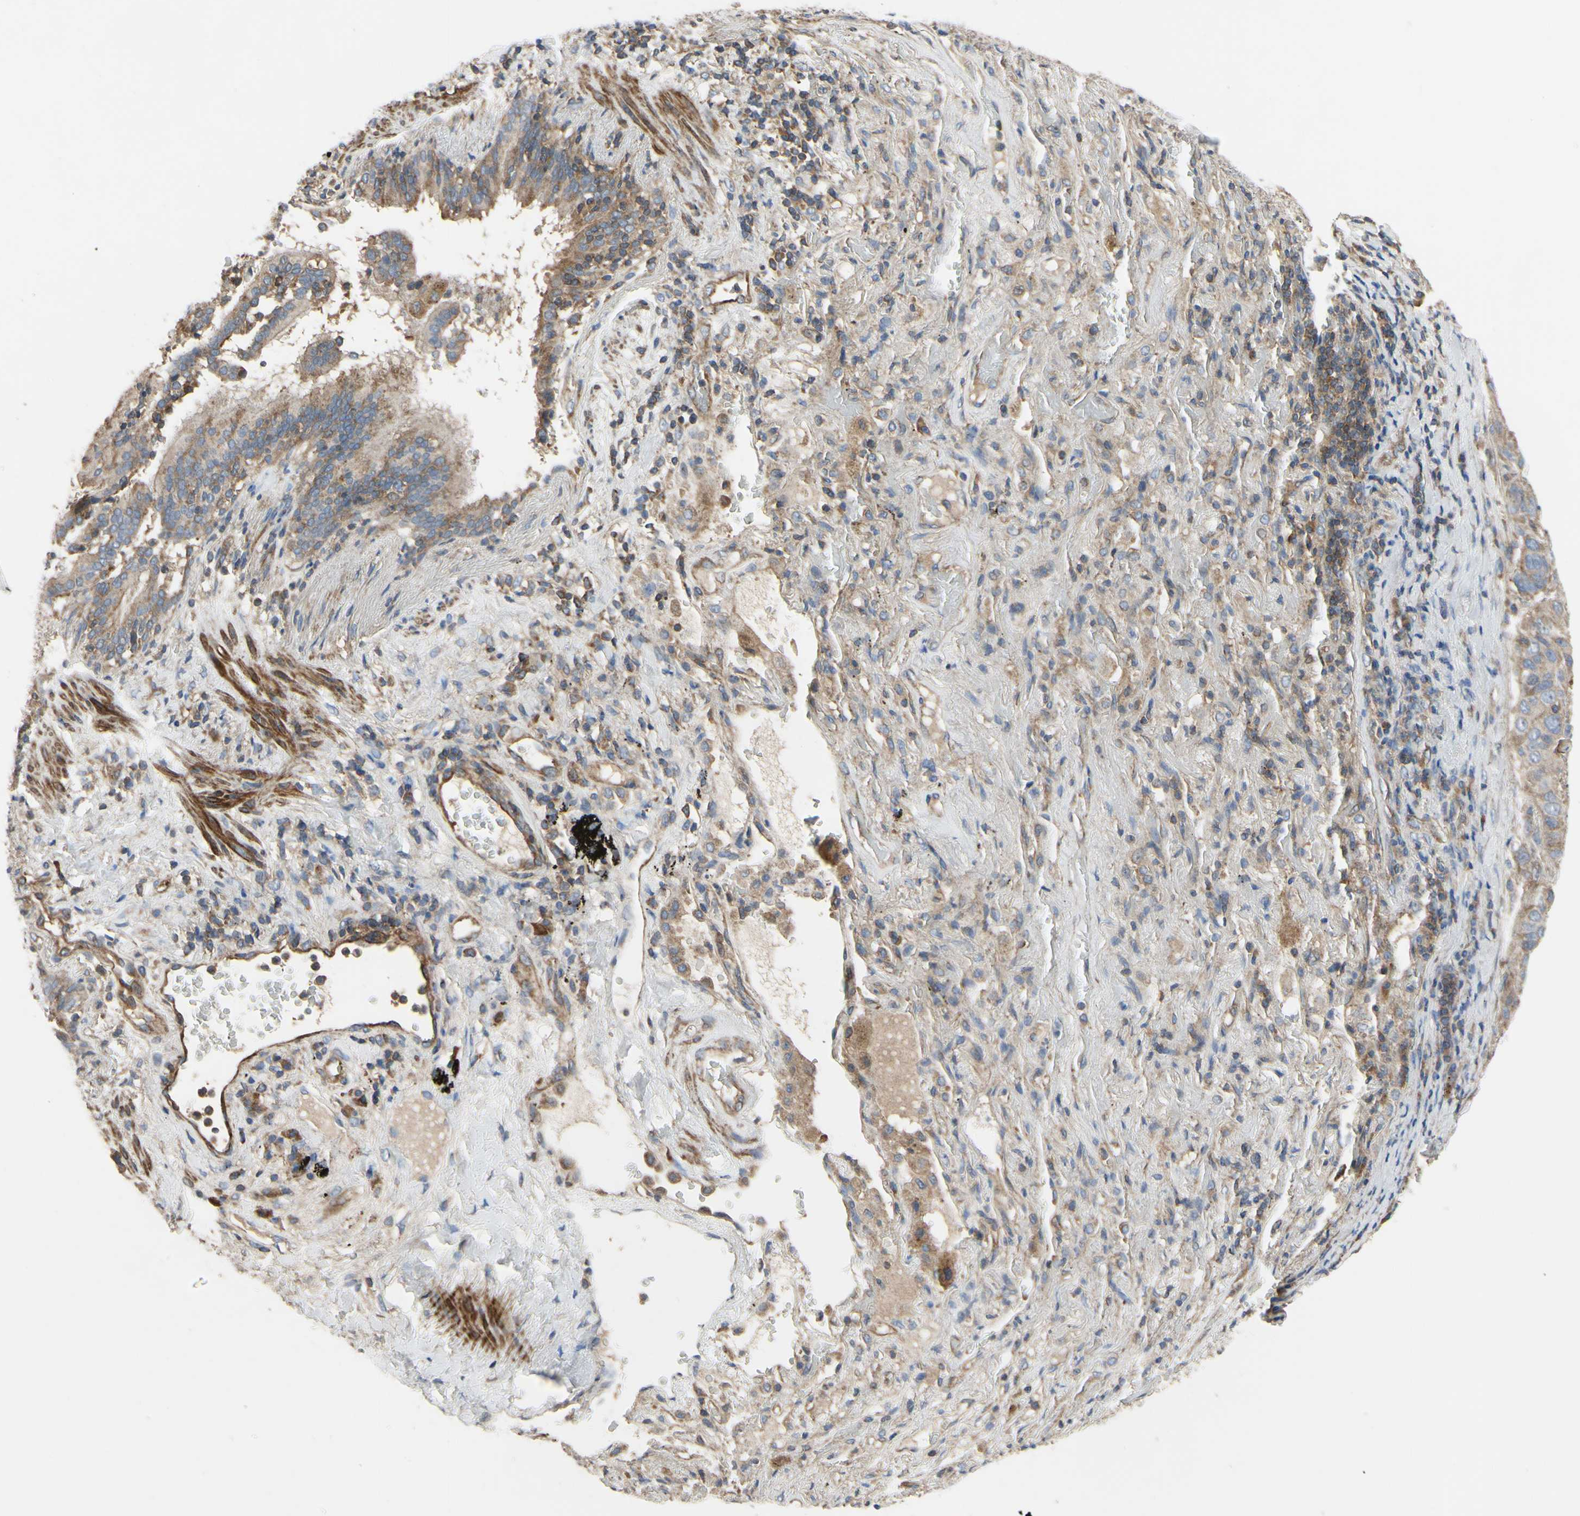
{"staining": {"intensity": "moderate", "quantity": ">75%", "location": "cytoplasmic/membranous"}, "tissue": "lung cancer", "cell_type": "Tumor cells", "image_type": "cancer", "snomed": [{"axis": "morphology", "description": "Squamous cell carcinoma, NOS"}, {"axis": "topography", "description": "Lung"}], "caption": "Immunohistochemistry (IHC) histopathology image of squamous cell carcinoma (lung) stained for a protein (brown), which exhibits medium levels of moderate cytoplasmic/membranous positivity in about >75% of tumor cells.", "gene": "BECN1", "patient": {"sex": "male", "age": 57}}